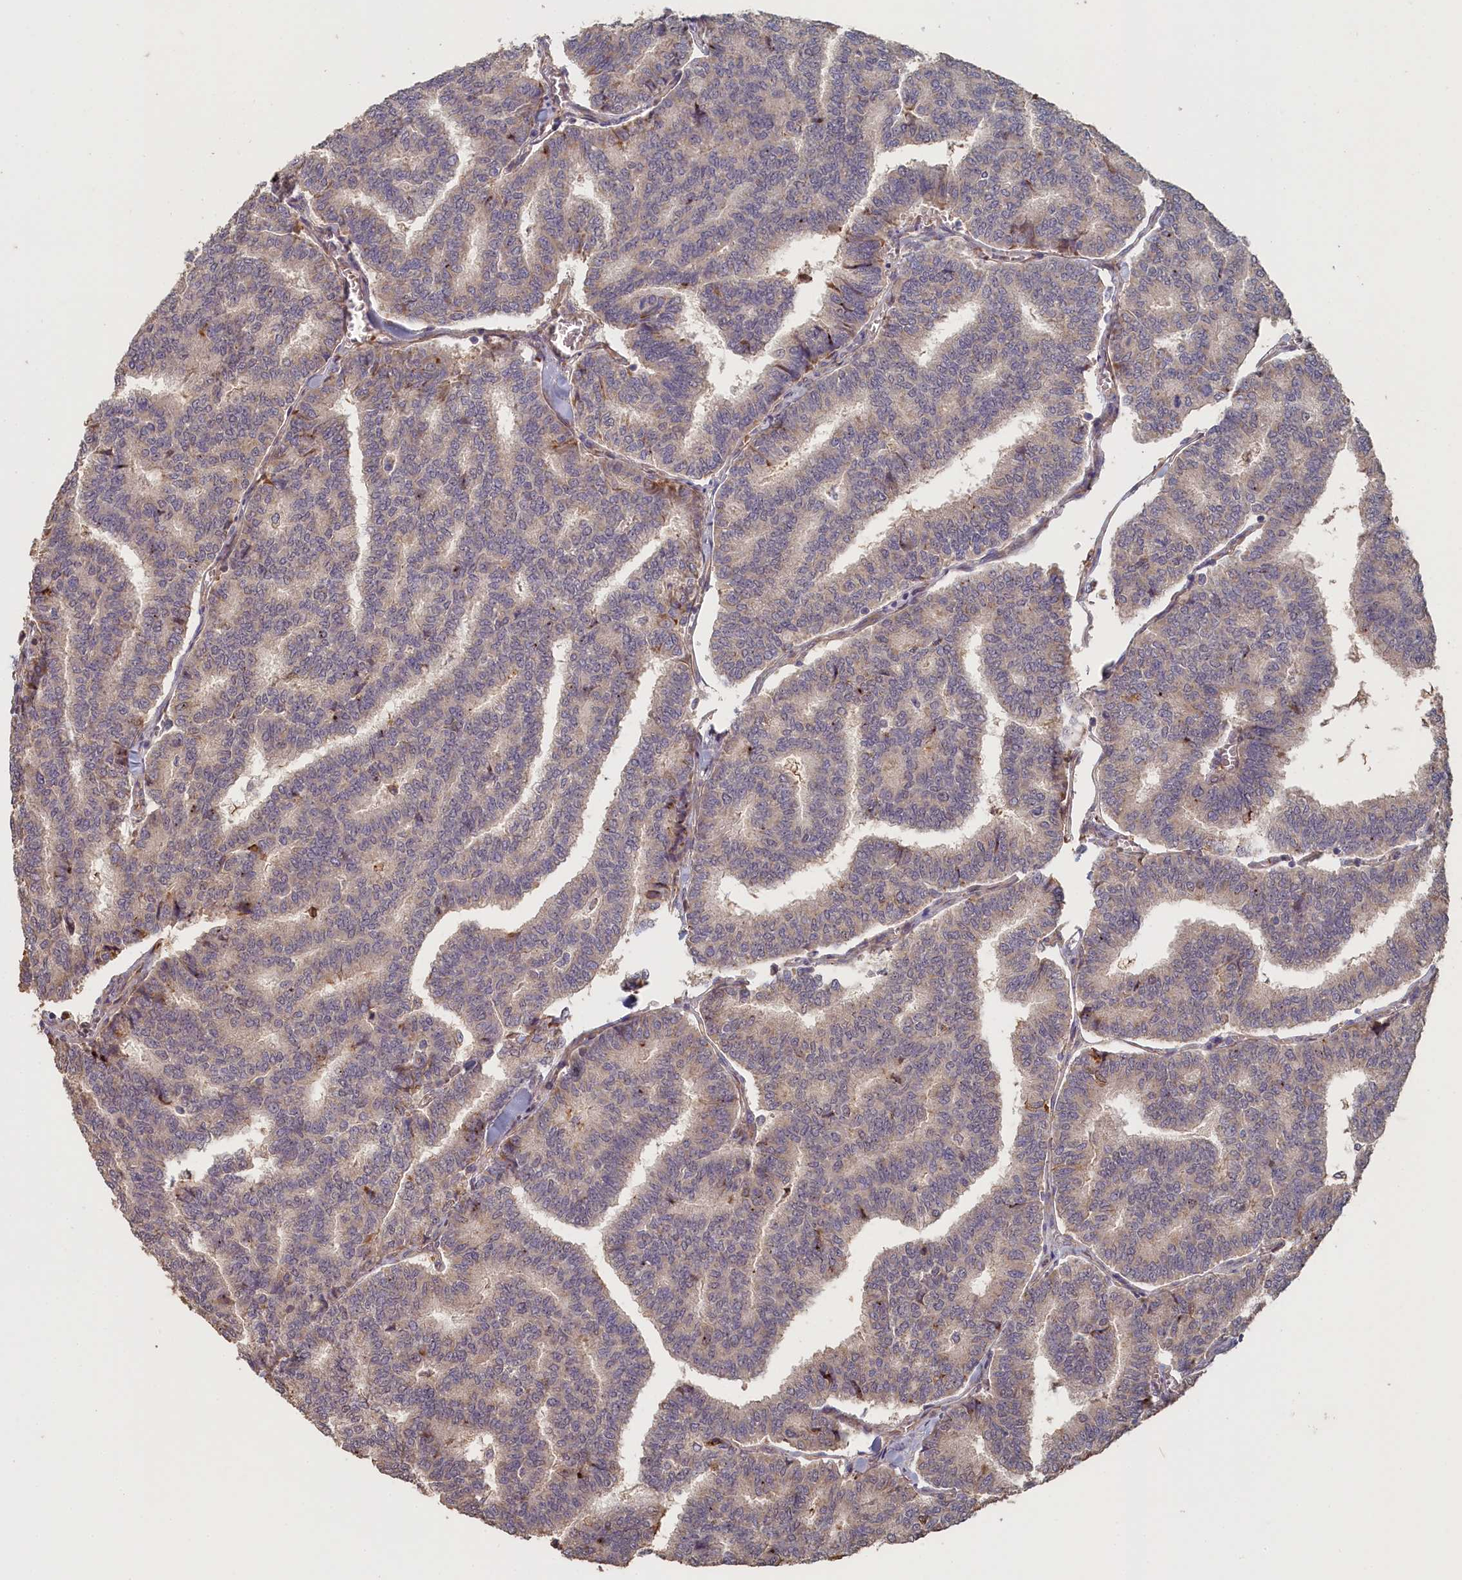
{"staining": {"intensity": "weak", "quantity": "25%-75%", "location": "cytoplasmic/membranous"}, "tissue": "thyroid cancer", "cell_type": "Tumor cells", "image_type": "cancer", "snomed": [{"axis": "morphology", "description": "Papillary adenocarcinoma, NOS"}, {"axis": "topography", "description": "Thyroid gland"}], "caption": "Thyroid papillary adenocarcinoma tissue exhibits weak cytoplasmic/membranous positivity in about 25%-75% of tumor cells, visualized by immunohistochemistry.", "gene": "STX16", "patient": {"sex": "female", "age": 35}}